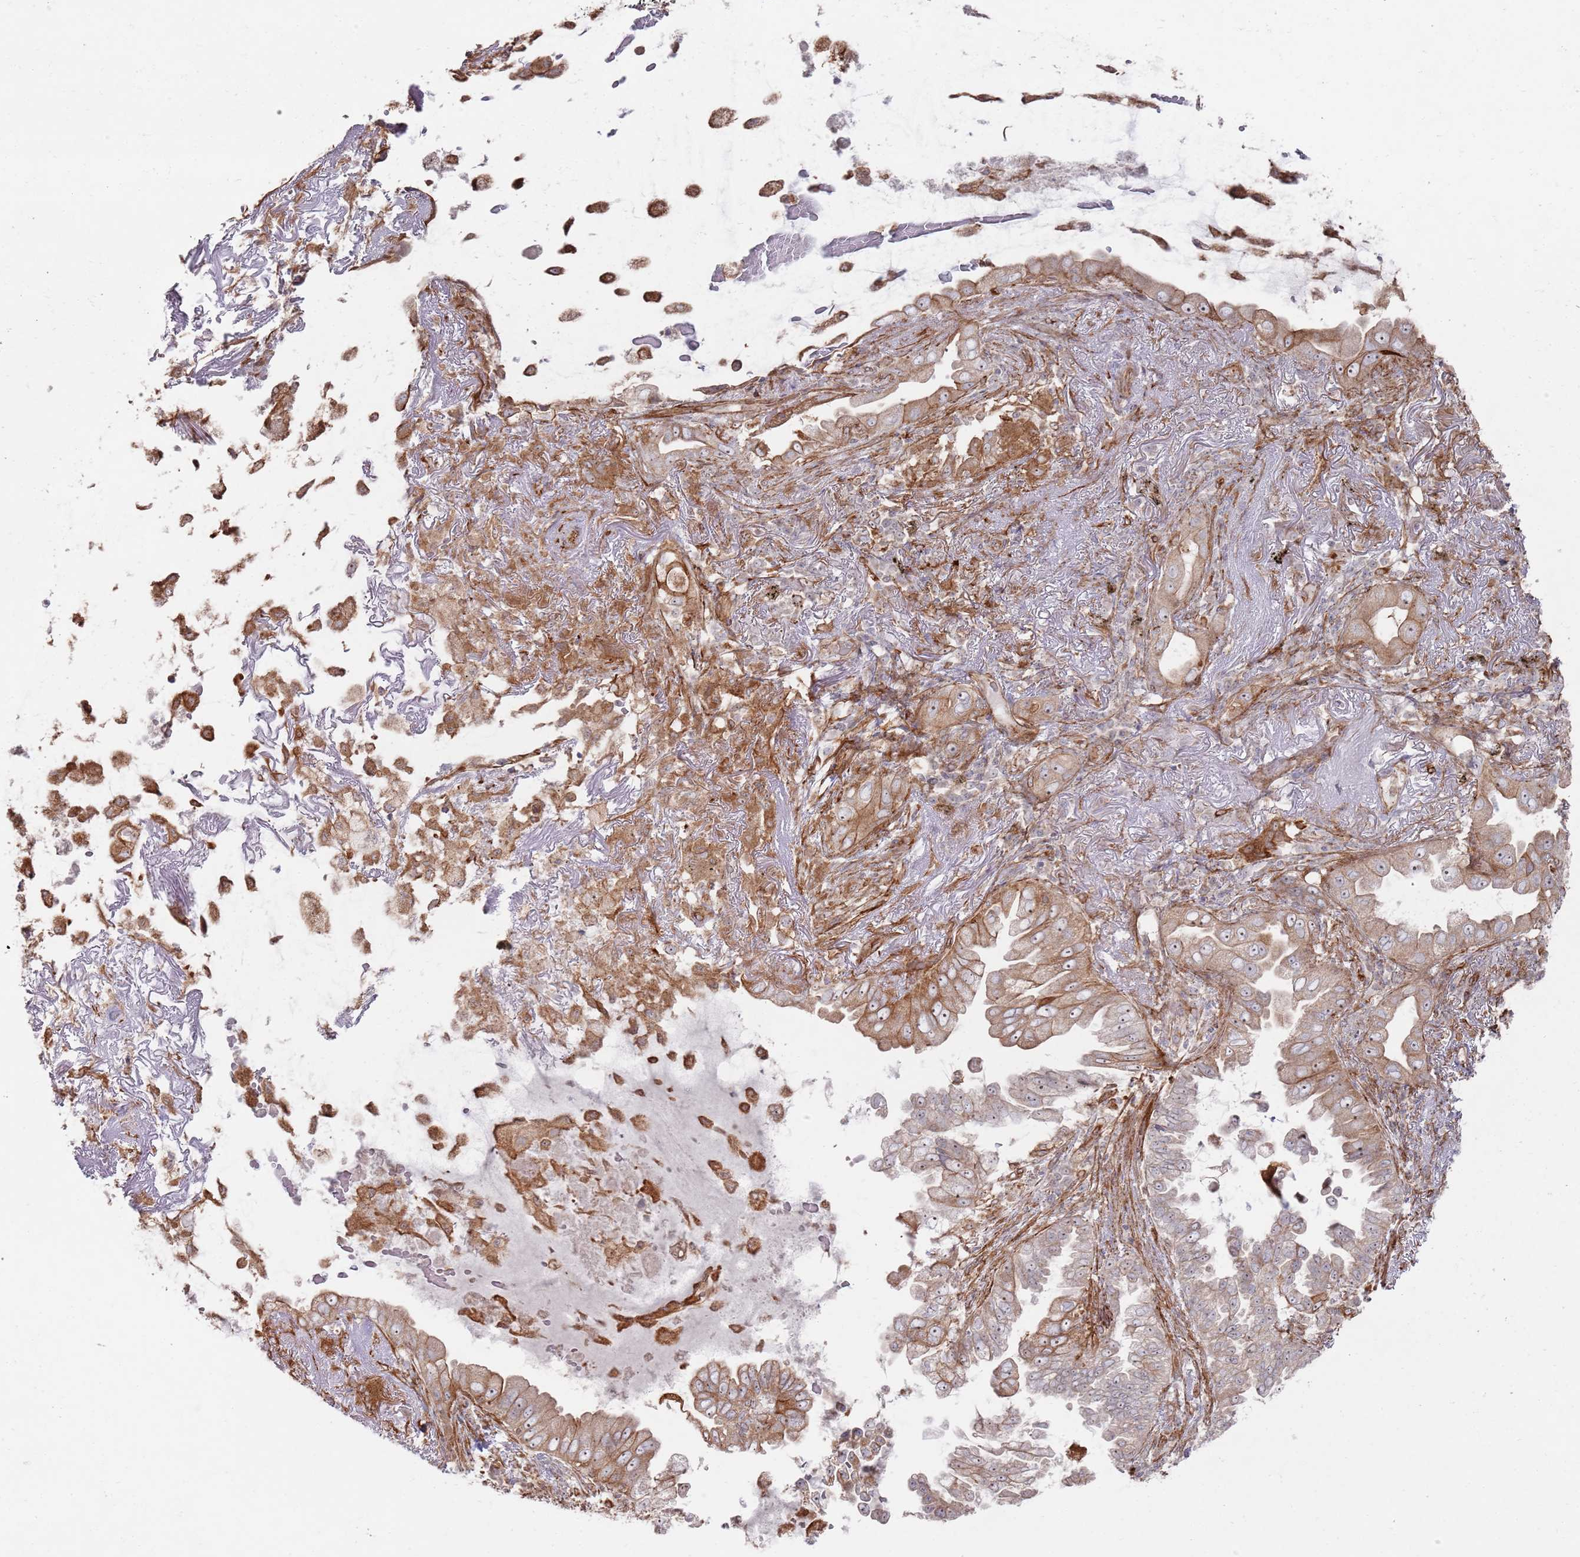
{"staining": {"intensity": "moderate", "quantity": ">75%", "location": "cytoplasmic/membranous,nuclear"}, "tissue": "lung cancer", "cell_type": "Tumor cells", "image_type": "cancer", "snomed": [{"axis": "morphology", "description": "Adenocarcinoma, NOS"}, {"axis": "topography", "description": "Lung"}], "caption": "Moderate cytoplasmic/membranous and nuclear protein expression is present in approximately >75% of tumor cells in adenocarcinoma (lung). The protein is shown in brown color, while the nuclei are stained blue.", "gene": "PHF21A", "patient": {"sex": "female", "age": 69}}